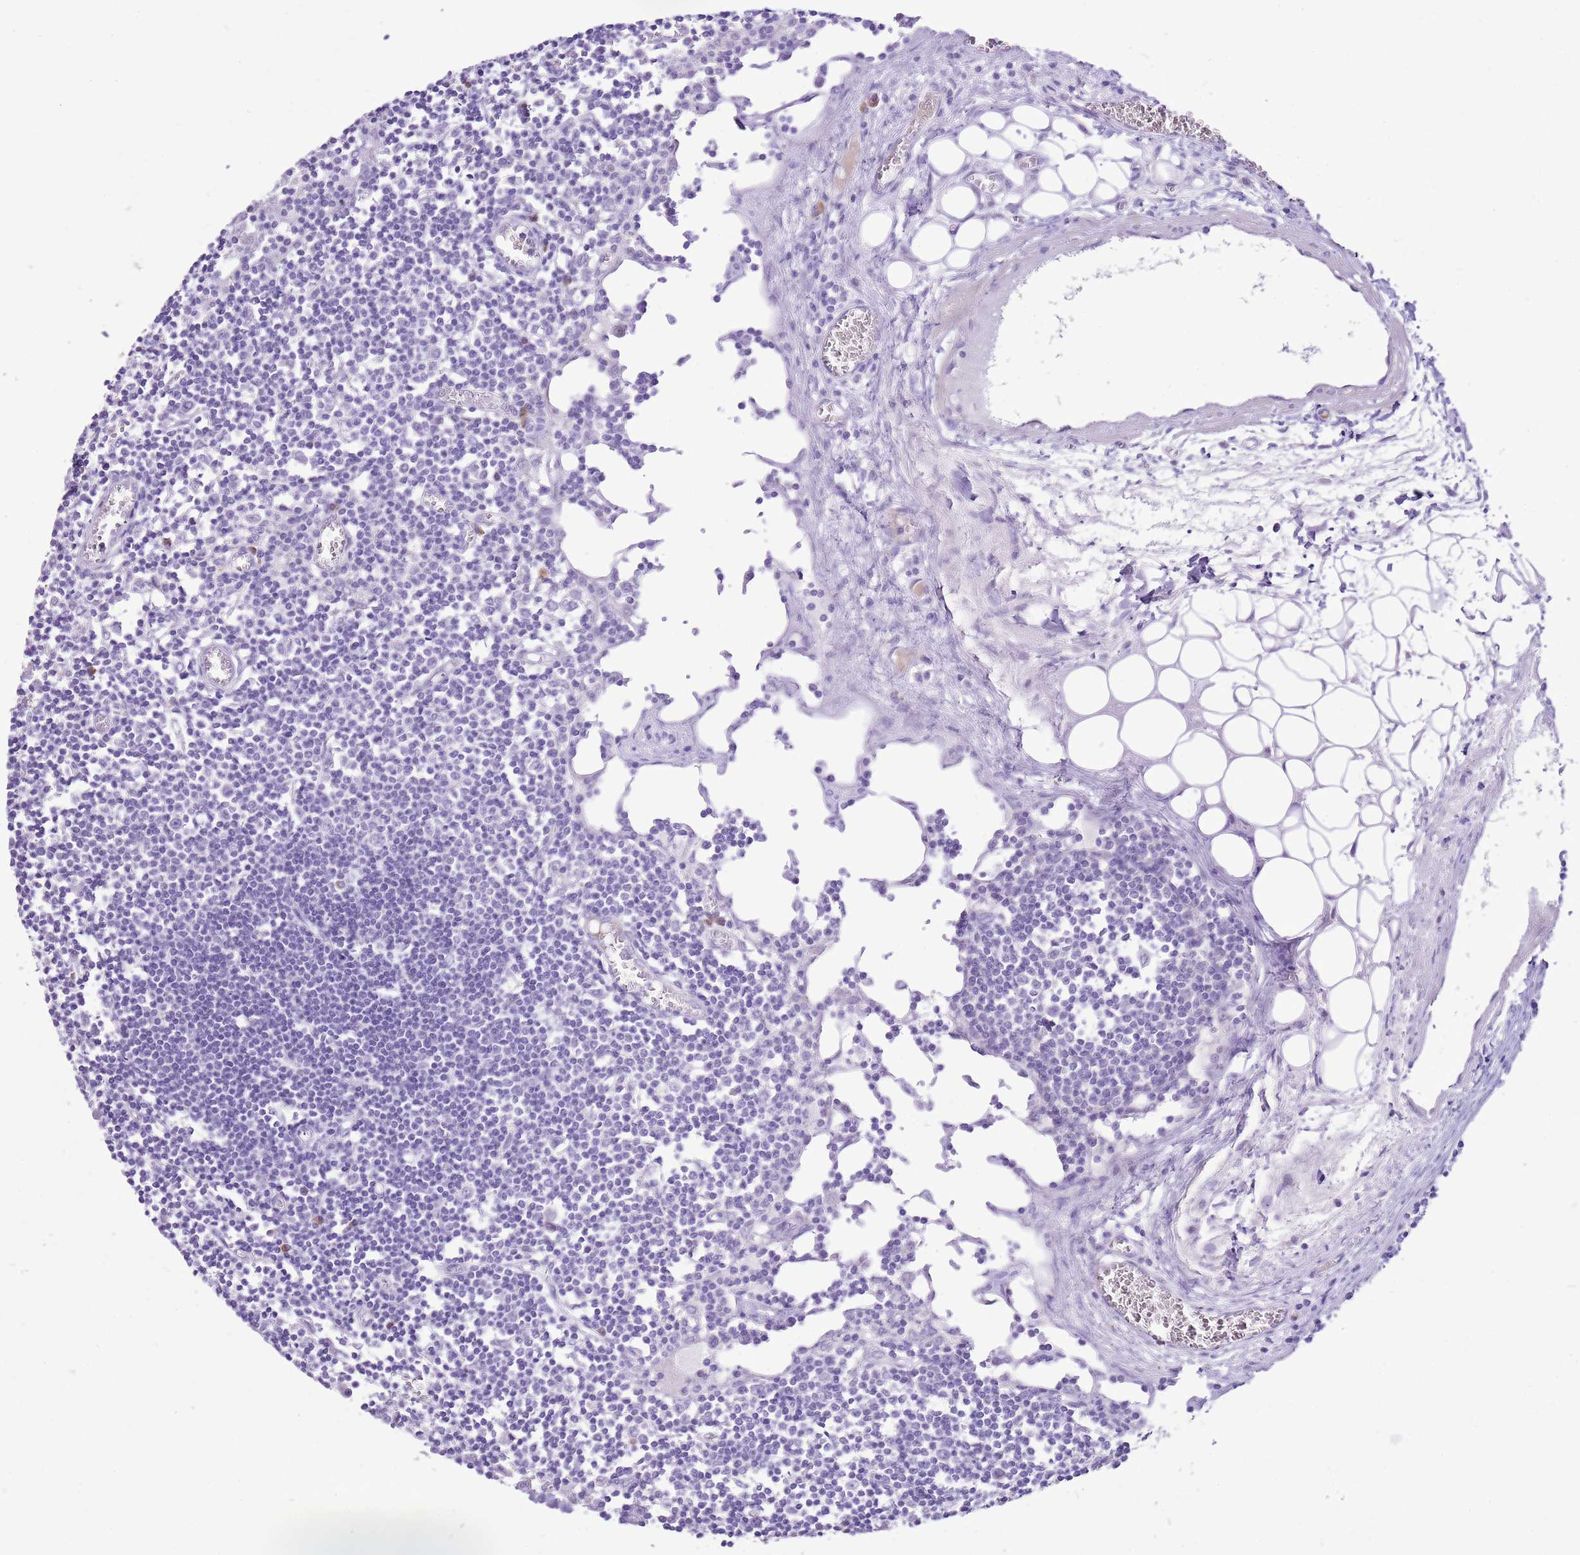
{"staining": {"intensity": "negative", "quantity": "none", "location": "none"}, "tissue": "lymph node", "cell_type": "Germinal center cells", "image_type": "normal", "snomed": [{"axis": "morphology", "description": "Normal tissue, NOS"}, {"axis": "topography", "description": "Lymph node"}], "caption": "High power microscopy histopathology image of an immunohistochemistry image of benign lymph node, revealing no significant expression in germinal center cells.", "gene": "AAR2", "patient": {"sex": "female", "age": 11}}